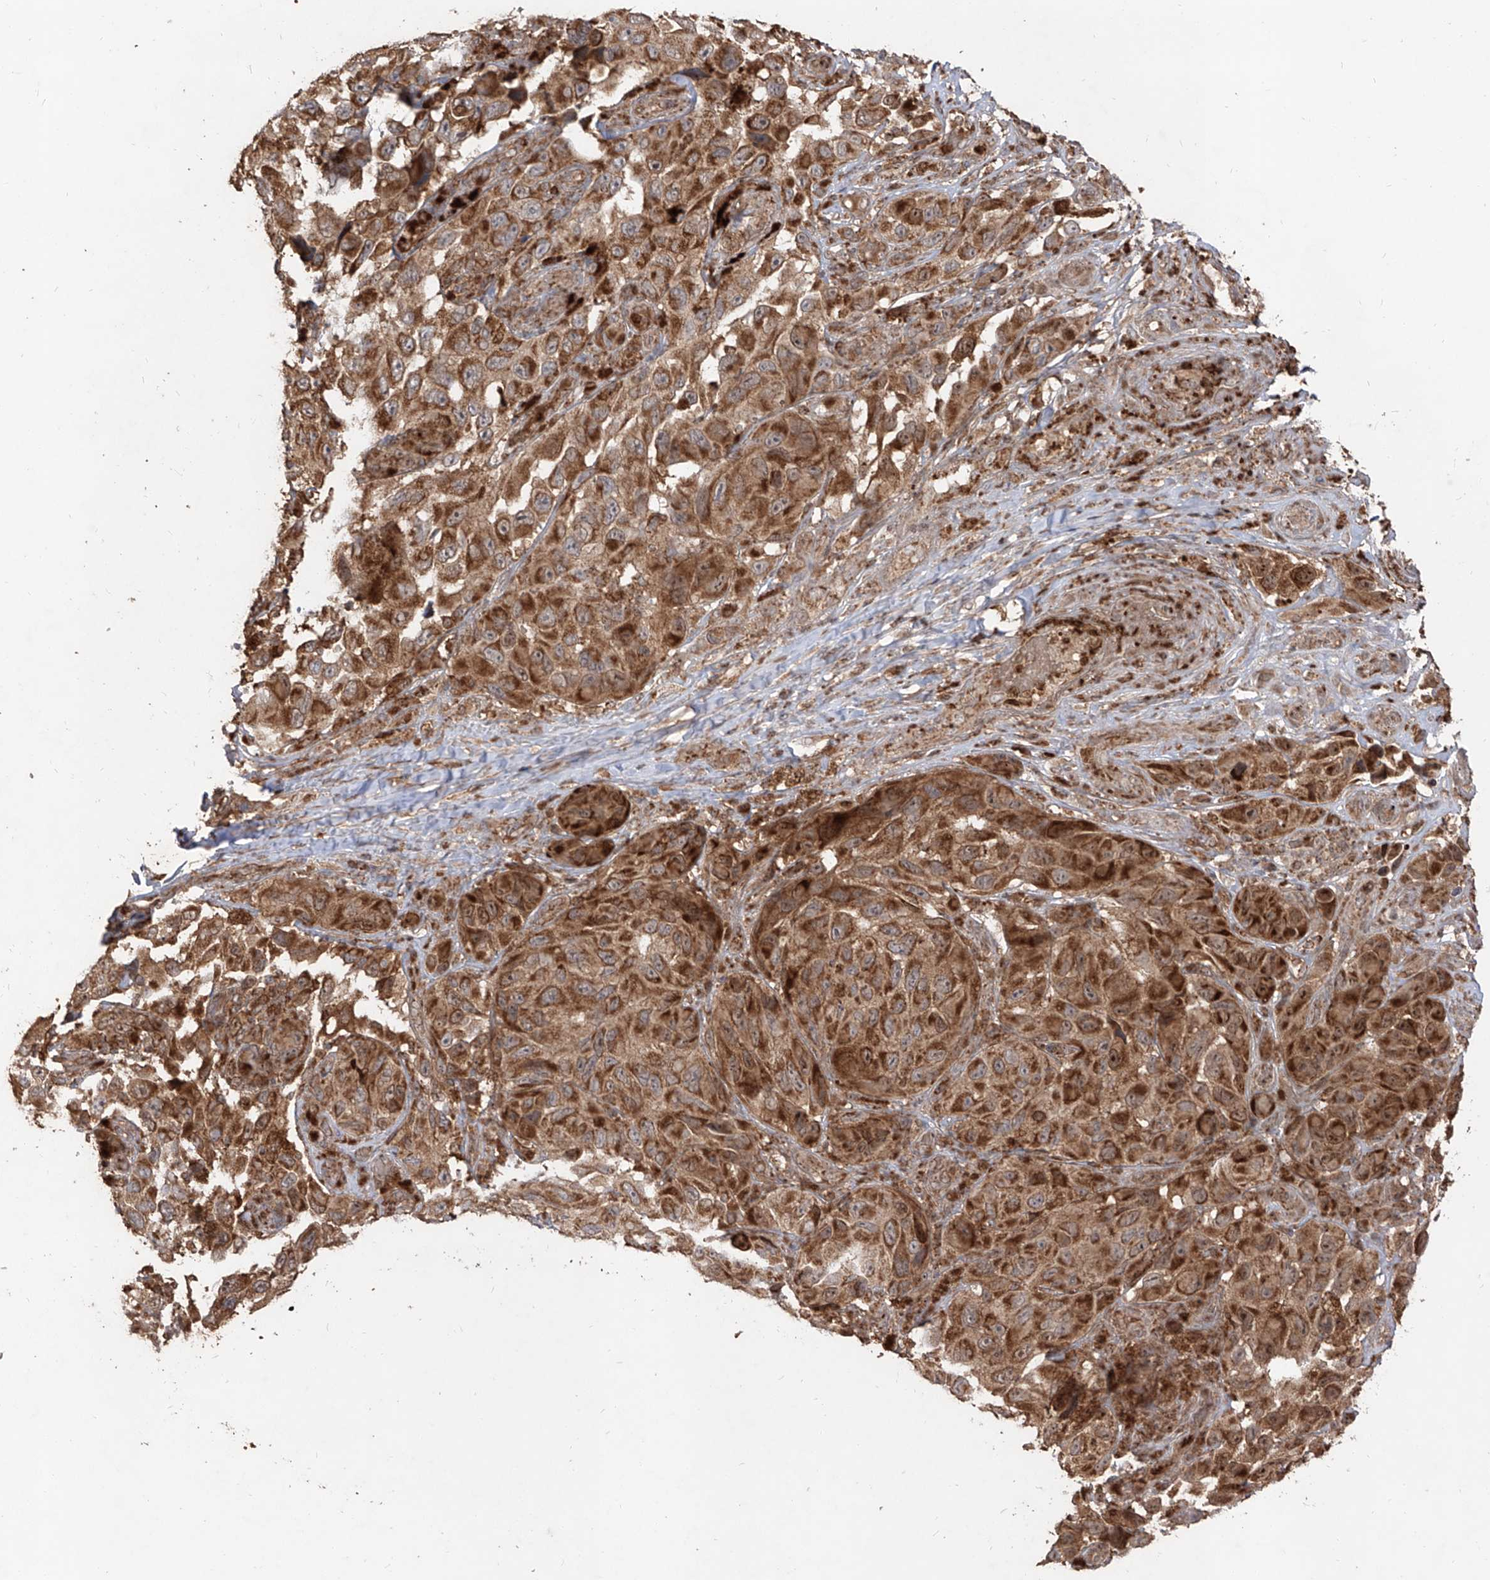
{"staining": {"intensity": "strong", "quantity": ">75%", "location": "cytoplasmic/membranous"}, "tissue": "melanoma", "cell_type": "Tumor cells", "image_type": "cancer", "snomed": [{"axis": "morphology", "description": "Malignant melanoma, NOS"}, {"axis": "topography", "description": "Skin"}], "caption": "IHC image of human melanoma stained for a protein (brown), which displays high levels of strong cytoplasmic/membranous positivity in about >75% of tumor cells.", "gene": "AIM2", "patient": {"sex": "female", "age": 73}}